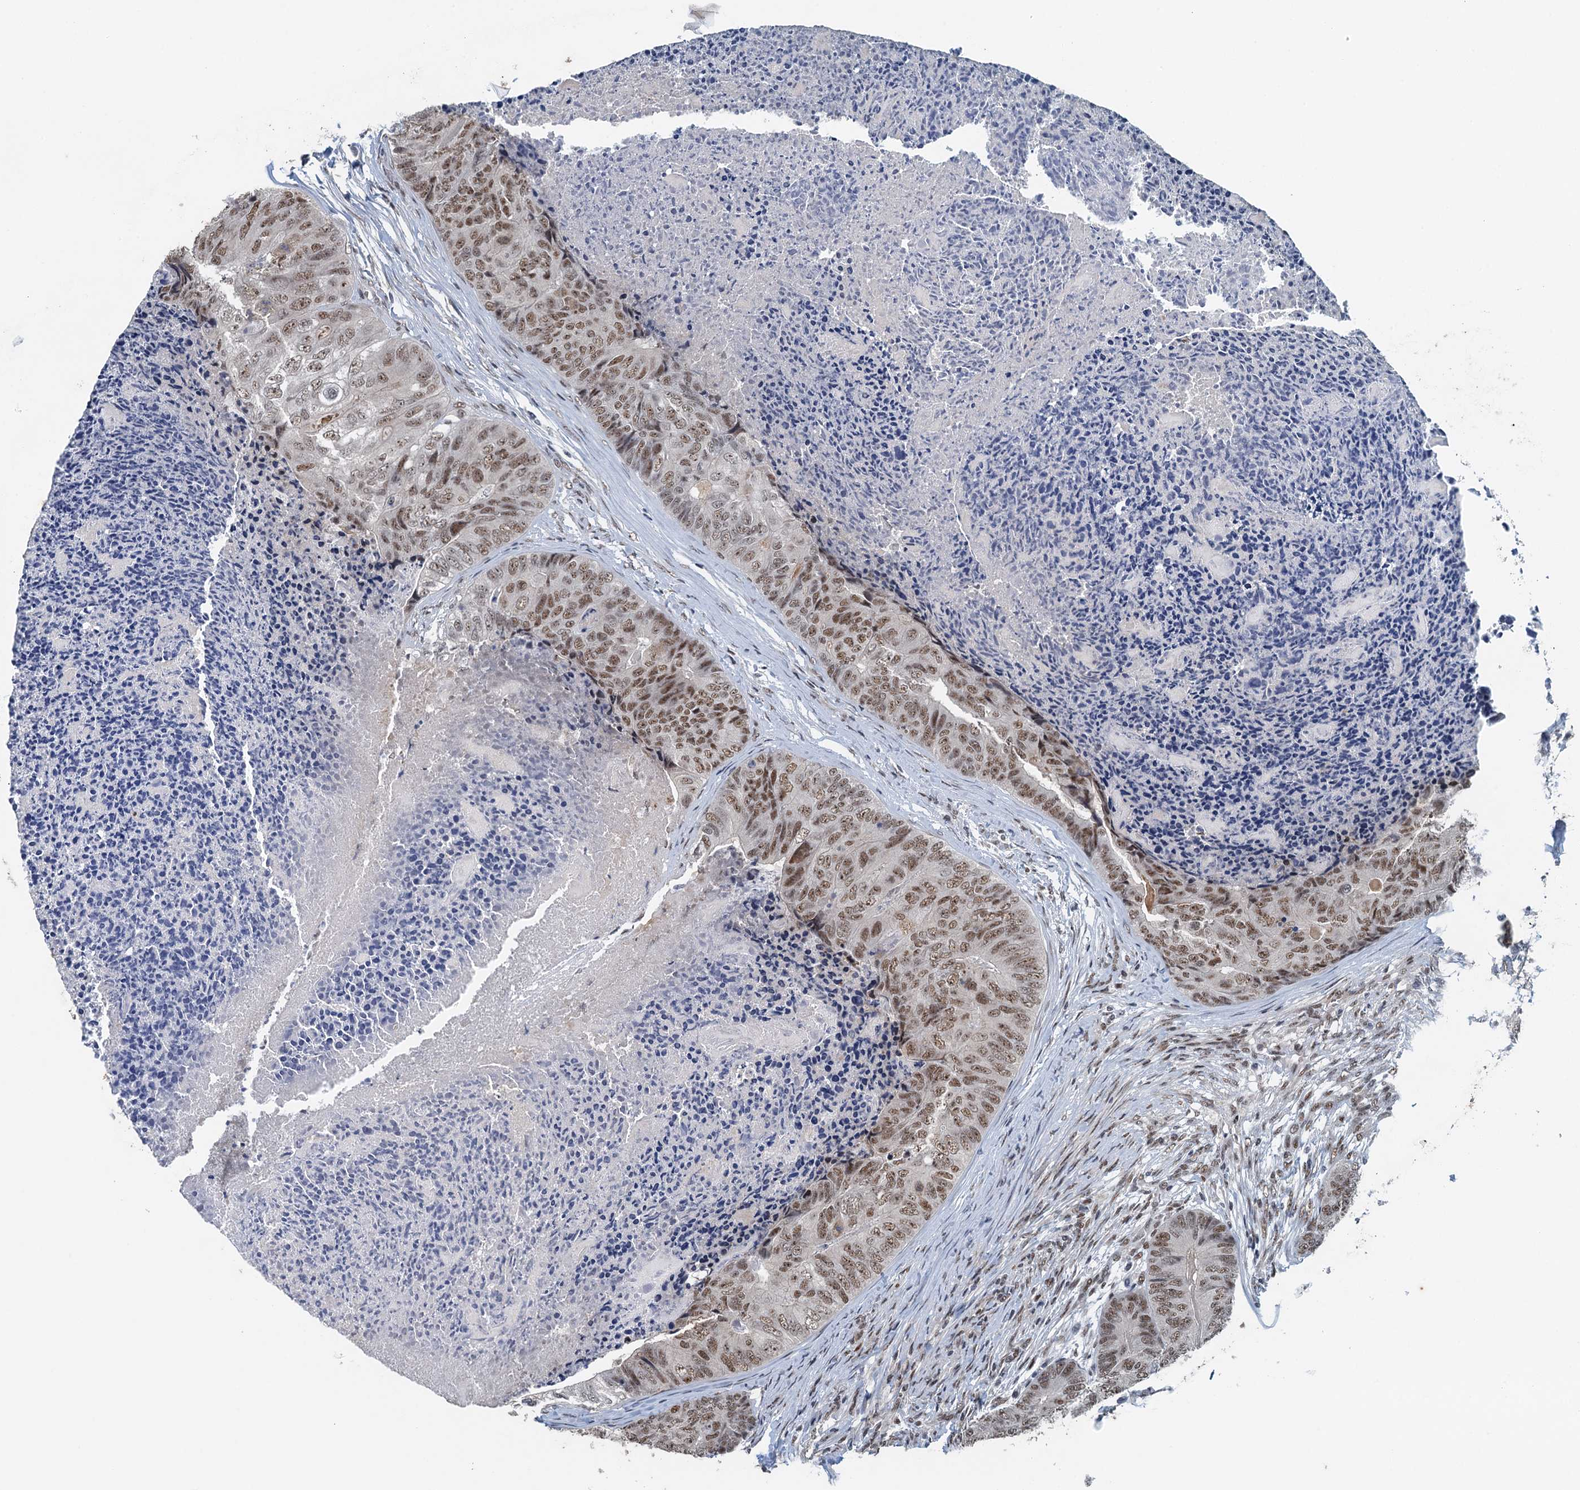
{"staining": {"intensity": "moderate", "quantity": ">75%", "location": "nuclear"}, "tissue": "colorectal cancer", "cell_type": "Tumor cells", "image_type": "cancer", "snomed": [{"axis": "morphology", "description": "Adenocarcinoma, NOS"}, {"axis": "topography", "description": "Colon"}], "caption": "Protein expression analysis of colorectal cancer shows moderate nuclear positivity in about >75% of tumor cells.", "gene": "MTA3", "patient": {"sex": "female", "age": 67}}